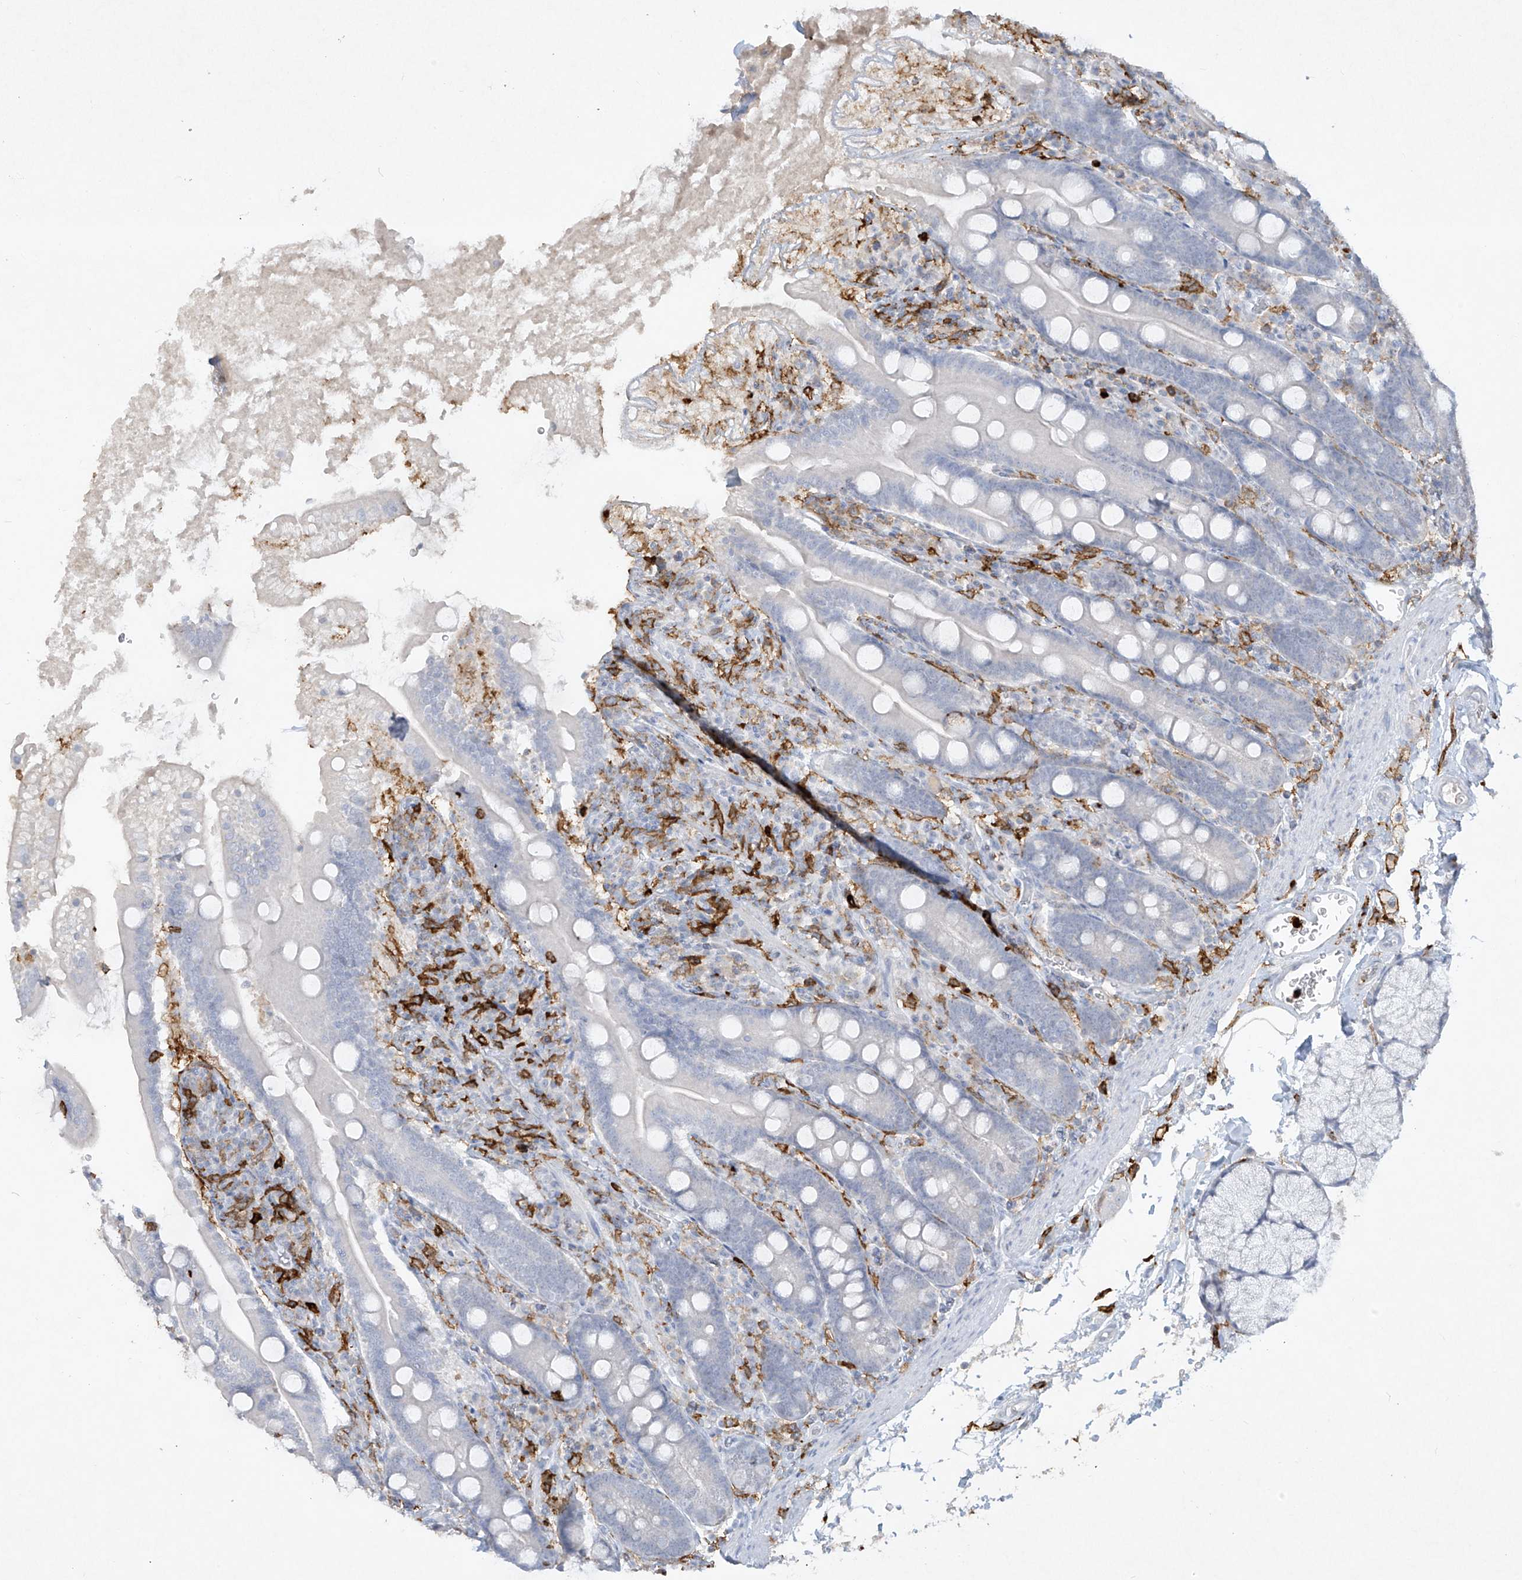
{"staining": {"intensity": "negative", "quantity": "none", "location": "none"}, "tissue": "duodenum", "cell_type": "Glandular cells", "image_type": "normal", "snomed": [{"axis": "morphology", "description": "Normal tissue, NOS"}, {"axis": "topography", "description": "Duodenum"}], "caption": "Photomicrograph shows no protein staining in glandular cells of normal duodenum. (DAB immunohistochemistry (IHC) with hematoxylin counter stain).", "gene": "FCGR3A", "patient": {"sex": "male", "age": 35}}